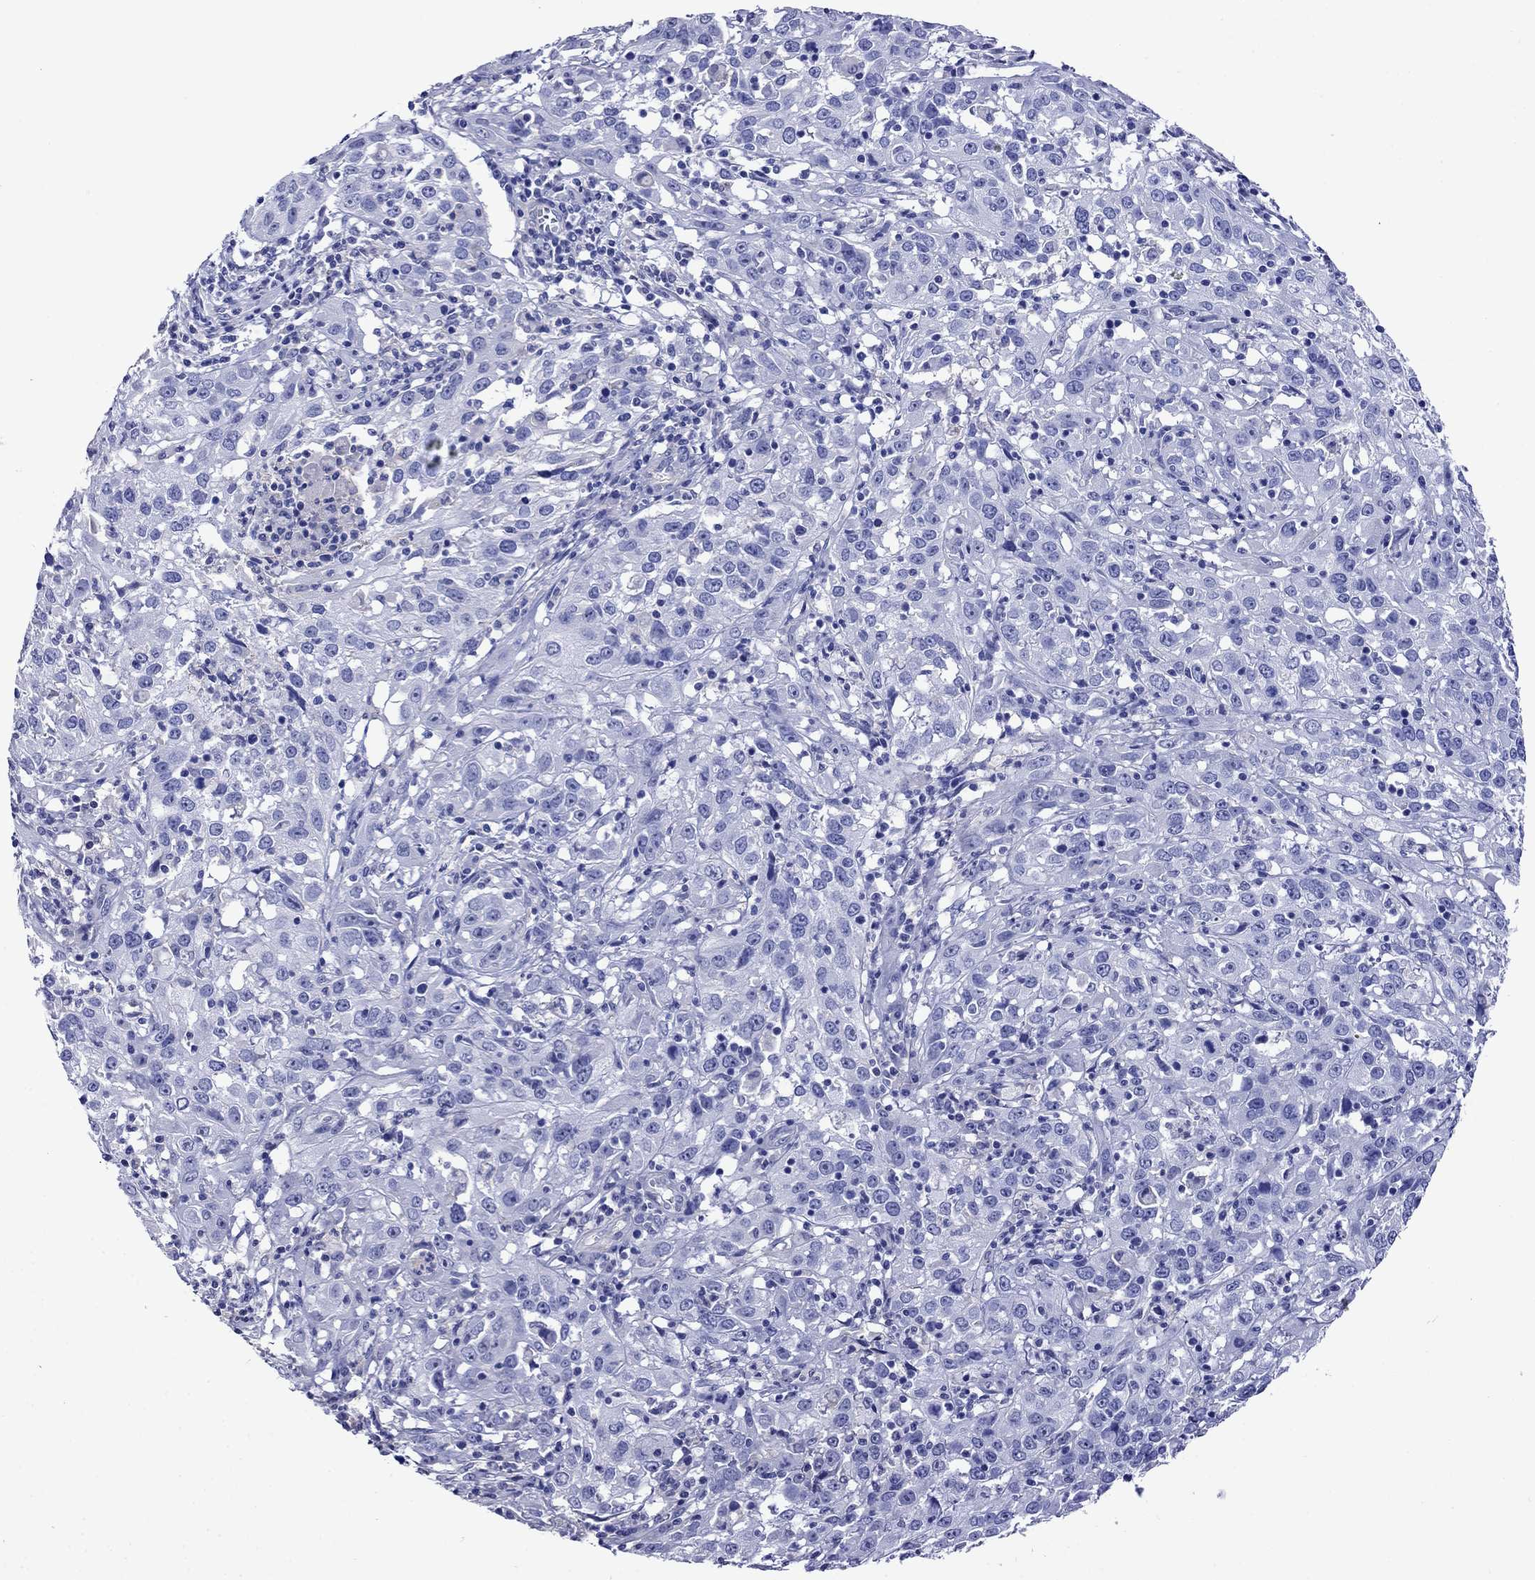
{"staining": {"intensity": "negative", "quantity": "none", "location": "none"}, "tissue": "cervical cancer", "cell_type": "Tumor cells", "image_type": "cancer", "snomed": [{"axis": "morphology", "description": "Squamous cell carcinoma, NOS"}, {"axis": "topography", "description": "Cervix"}], "caption": "High power microscopy micrograph of an immunohistochemistry histopathology image of cervical cancer, revealing no significant staining in tumor cells.", "gene": "SCG2", "patient": {"sex": "female", "age": 32}}